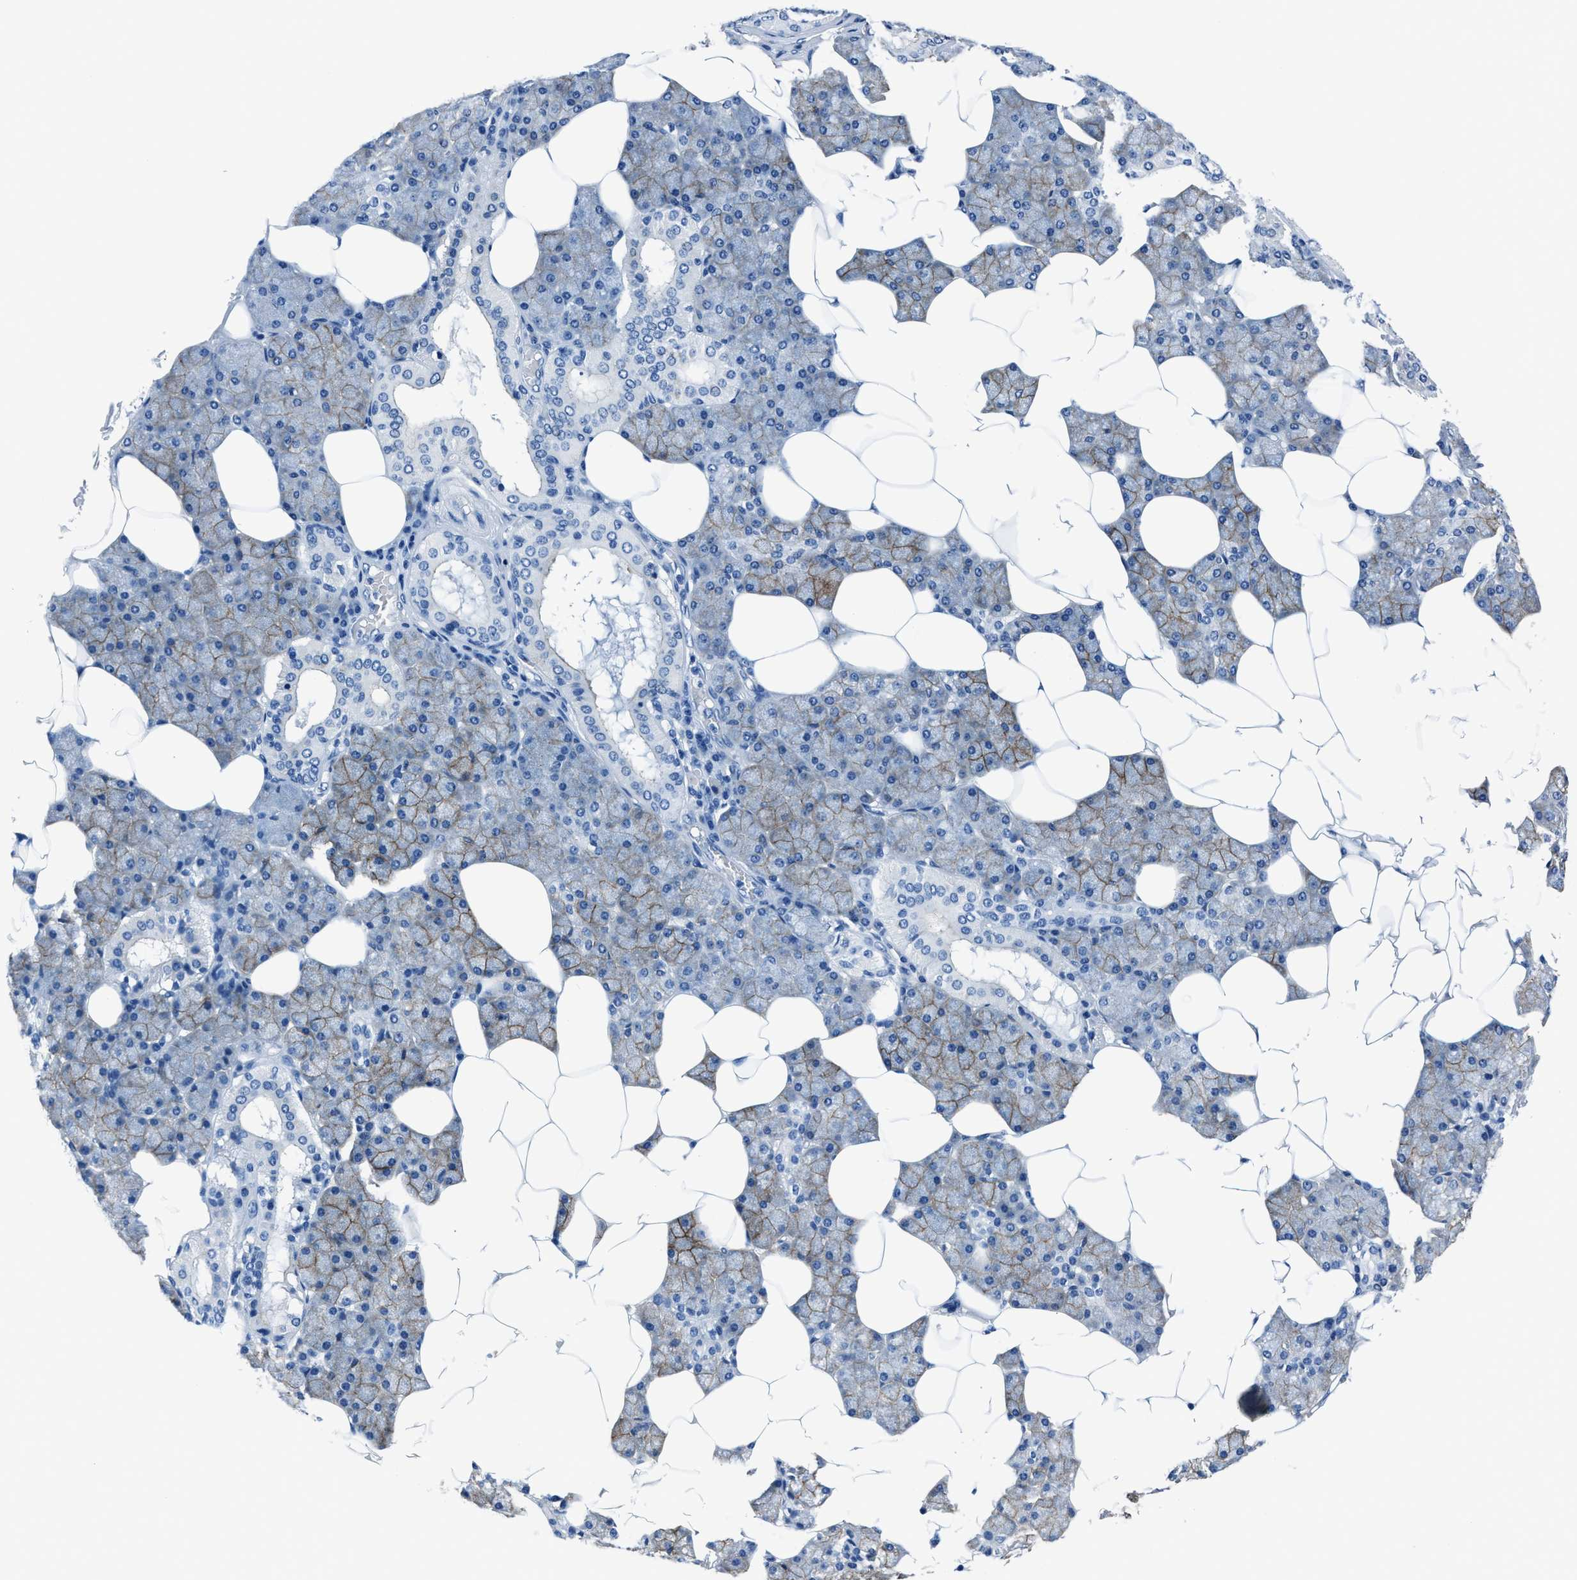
{"staining": {"intensity": "moderate", "quantity": "<25%", "location": "cytoplasmic/membranous"}, "tissue": "salivary gland", "cell_type": "Glandular cells", "image_type": "normal", "snomed": [{"axis": "morphology", "description": "Normal tissue, NOS"}, {"axis": "topography", "description": "Salivary gland"}], "caption": "Immunohistochemical staining of benign salivary gland exhibits moderate cytoplasmic/membranous protein staining in about <25% of glandular cells.", "gene": "LMO7", "patient": {"sex": "male", "age": 62}}